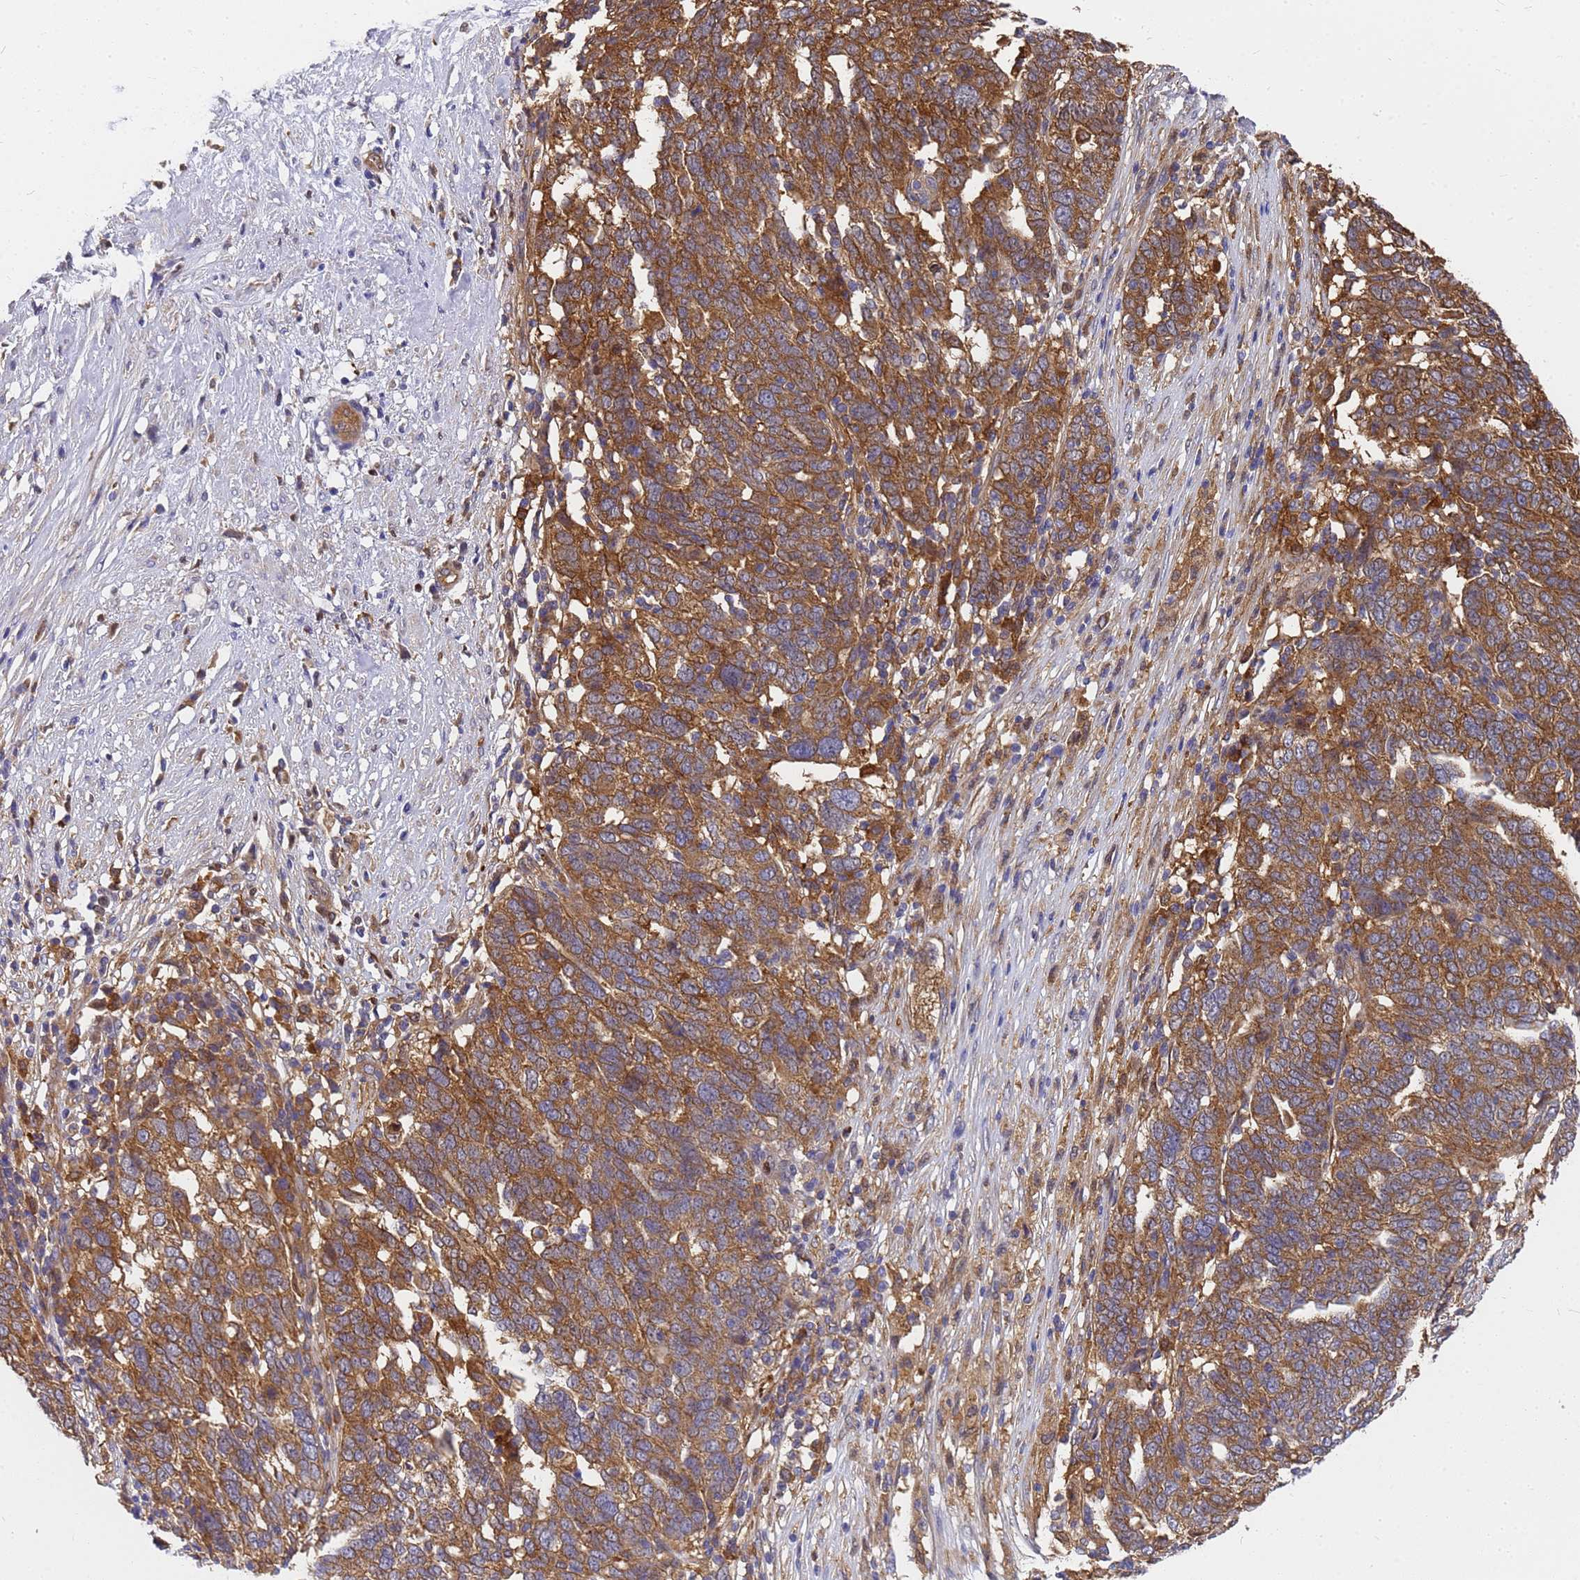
{"staining": {"intensity": "moderate", "quantity": ">75%", "location": "cytoplasmic/membranous"}, "tissue": "ovarian cancer", "cell_type": "Tumor cells", "image_type": "cancer", "snomed": [{"axis": "morphology", "description": "Cystadenocarcinoma, serous, NOS"}, {"axis": "topography", "description": "Ovary"}], "caption": "Moderate cytoplasmic/membranous expression for a protein is identified in approximately >75% of tumor cells of ovarian cancer (serous cystadenocarcinoma) using immunohistochemistry.", "gene": "SLC35E2B", "patient": {"sex": "female", "age": 59}}